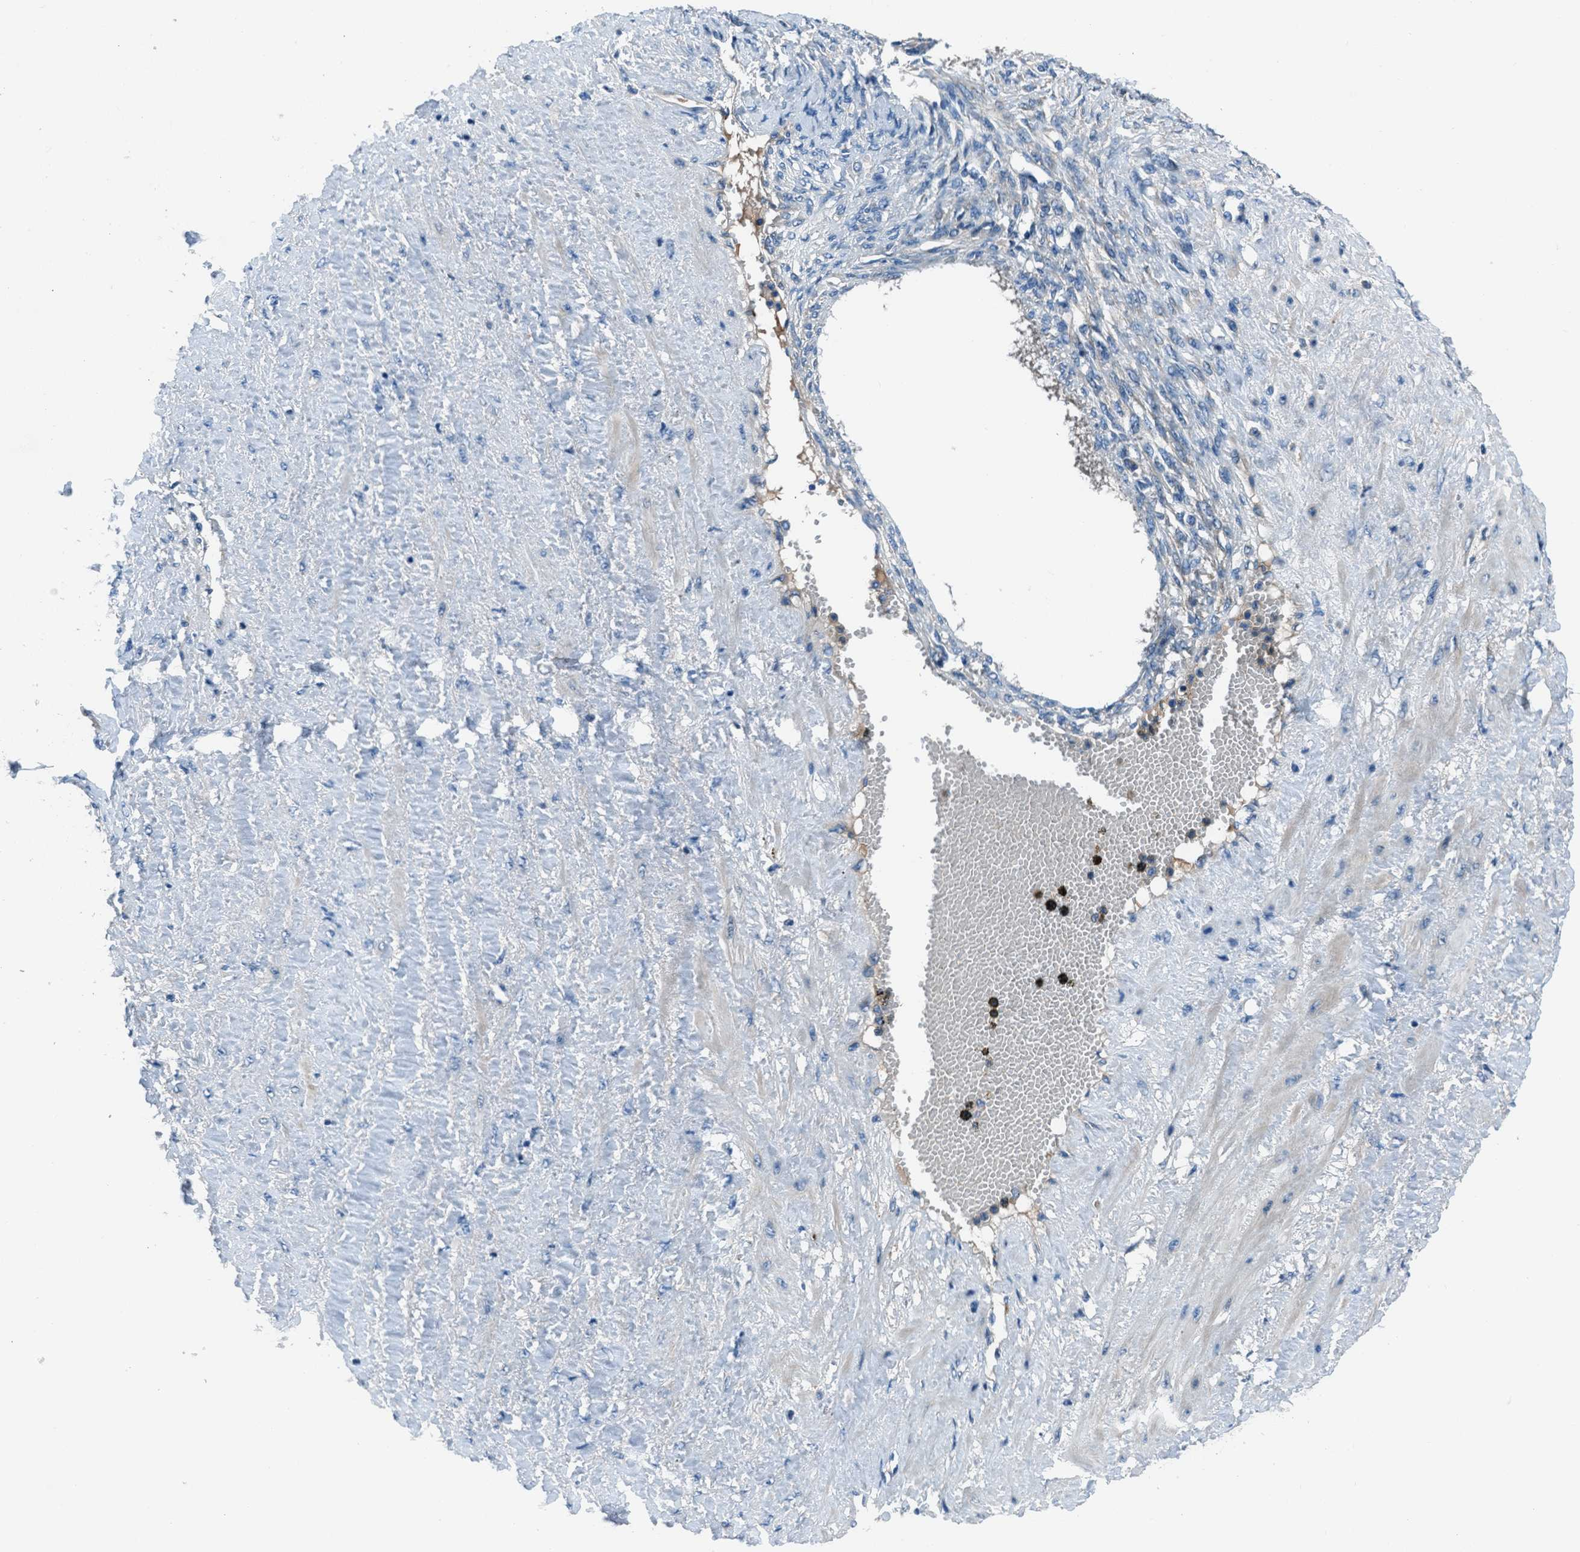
{"staining": {"intensity": "weak", "quantity": "25%-75%", "location": "cytoplasmic/membranous"}, "tissue": "ovarian cancer", "cell_type": "Tumor cells", "image_type": "cancer", "snomed": [{"axis": "morphology", "description": "Cystadenocarcinoma, mucinous, NOS"}, {"axis": "topography", "description": "Ovary"}], "caption": "This image displays IHC staining of ovarian mucinous cystadenocarcinoma, with low weak cytoplasmic/membranous staining in approximately 25%-75% of tumor cells.", "gene": "SLC38A6", "patient": {"sex": "female", "age": 73}}